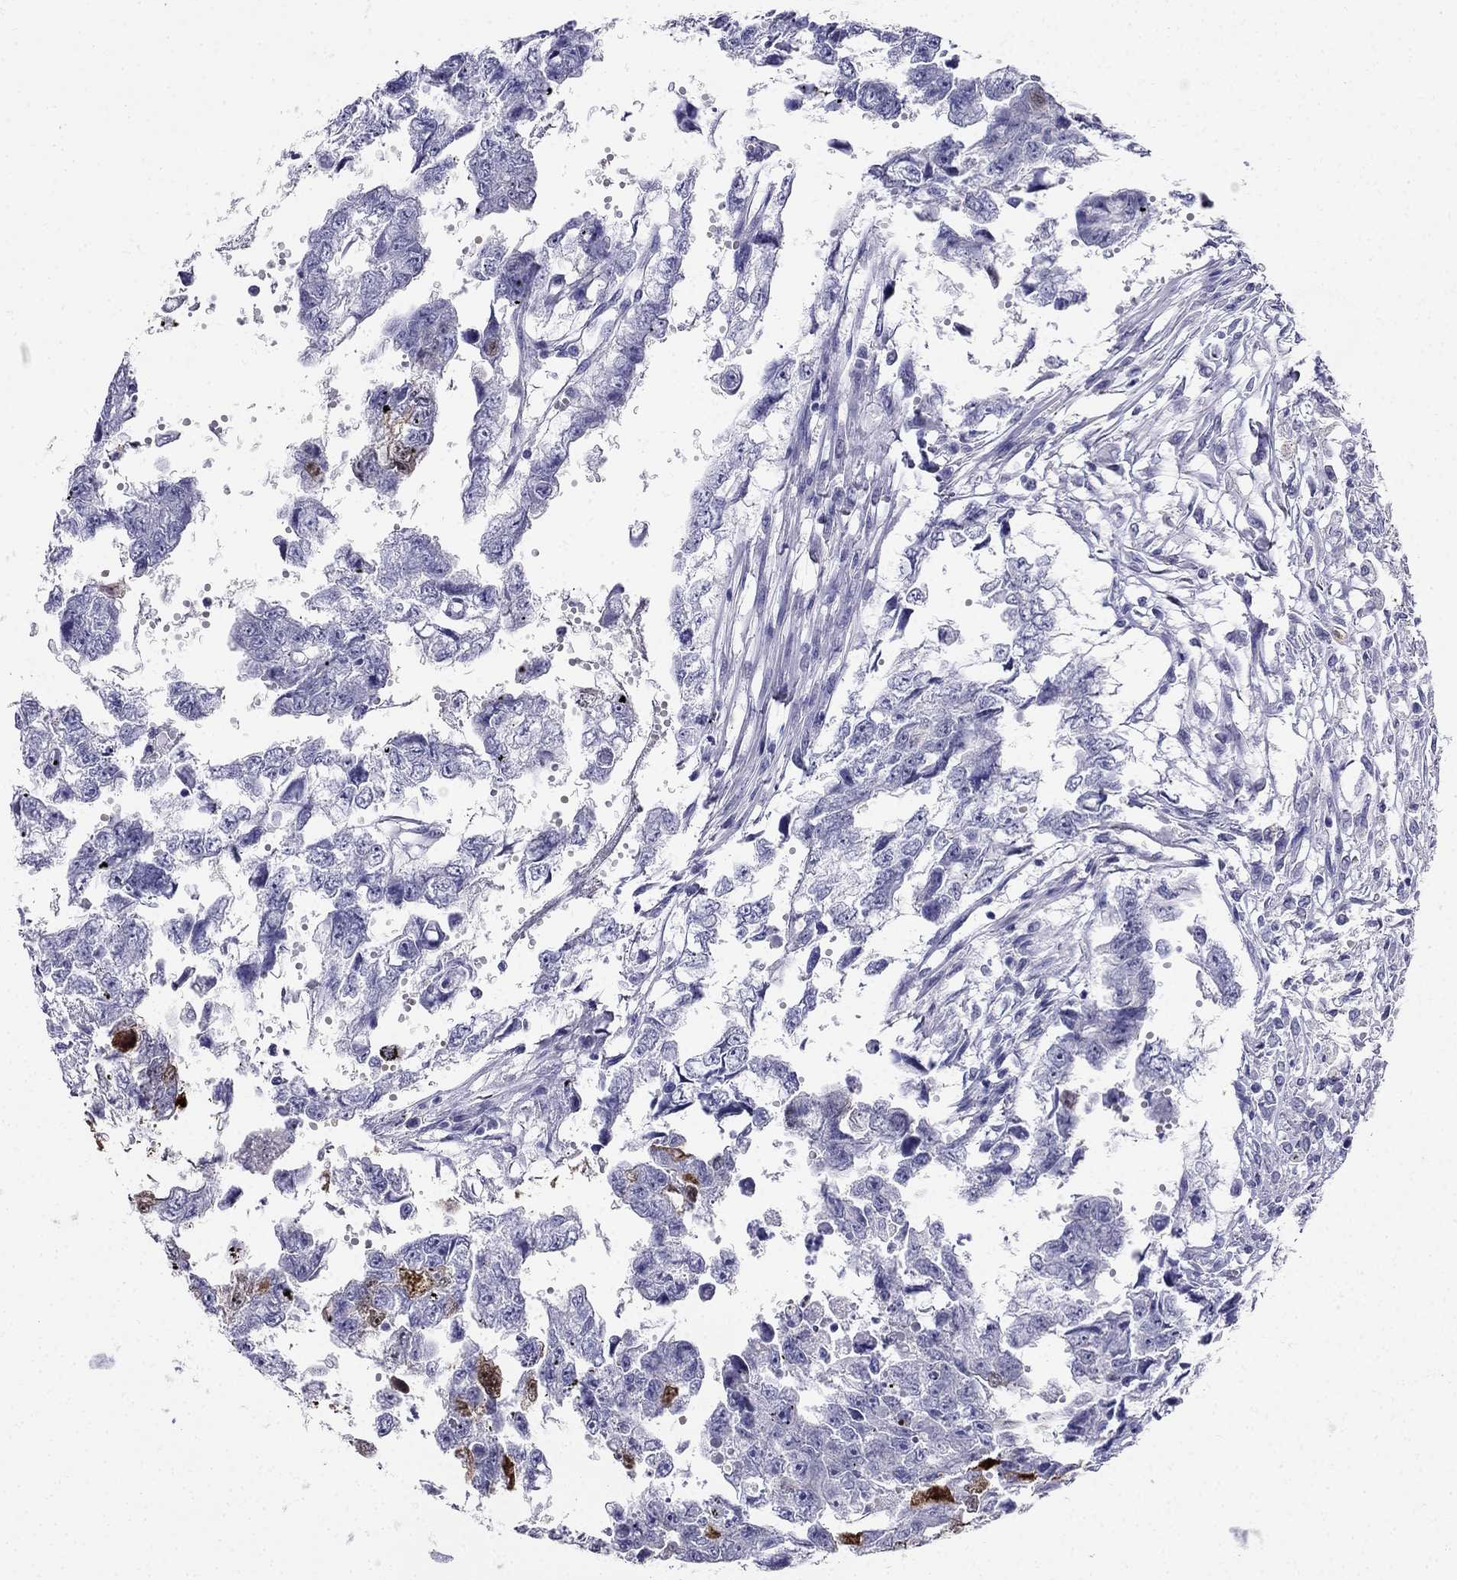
{"staining": {"intensity": "negative", "quantity": "none", "location": "none"}, "tissue": "testis cancer", "cell_type": "Tumor cells", "image_type": "cancer", "snomed": [{"axis": "morphology", "description": "Carcinoma, Embryonal, NOS"}, {"axis": "morphology", "description": "Teratoma, malignant, NOS"}, {"axis": "topography", "description": "Testis"}], "caption": "Protein analysis of testis malignant teratoma reveals no significant positivity in tumor cells.", "gene": "PPP1R36", "patient": {"sex": "male", "age": 44}}